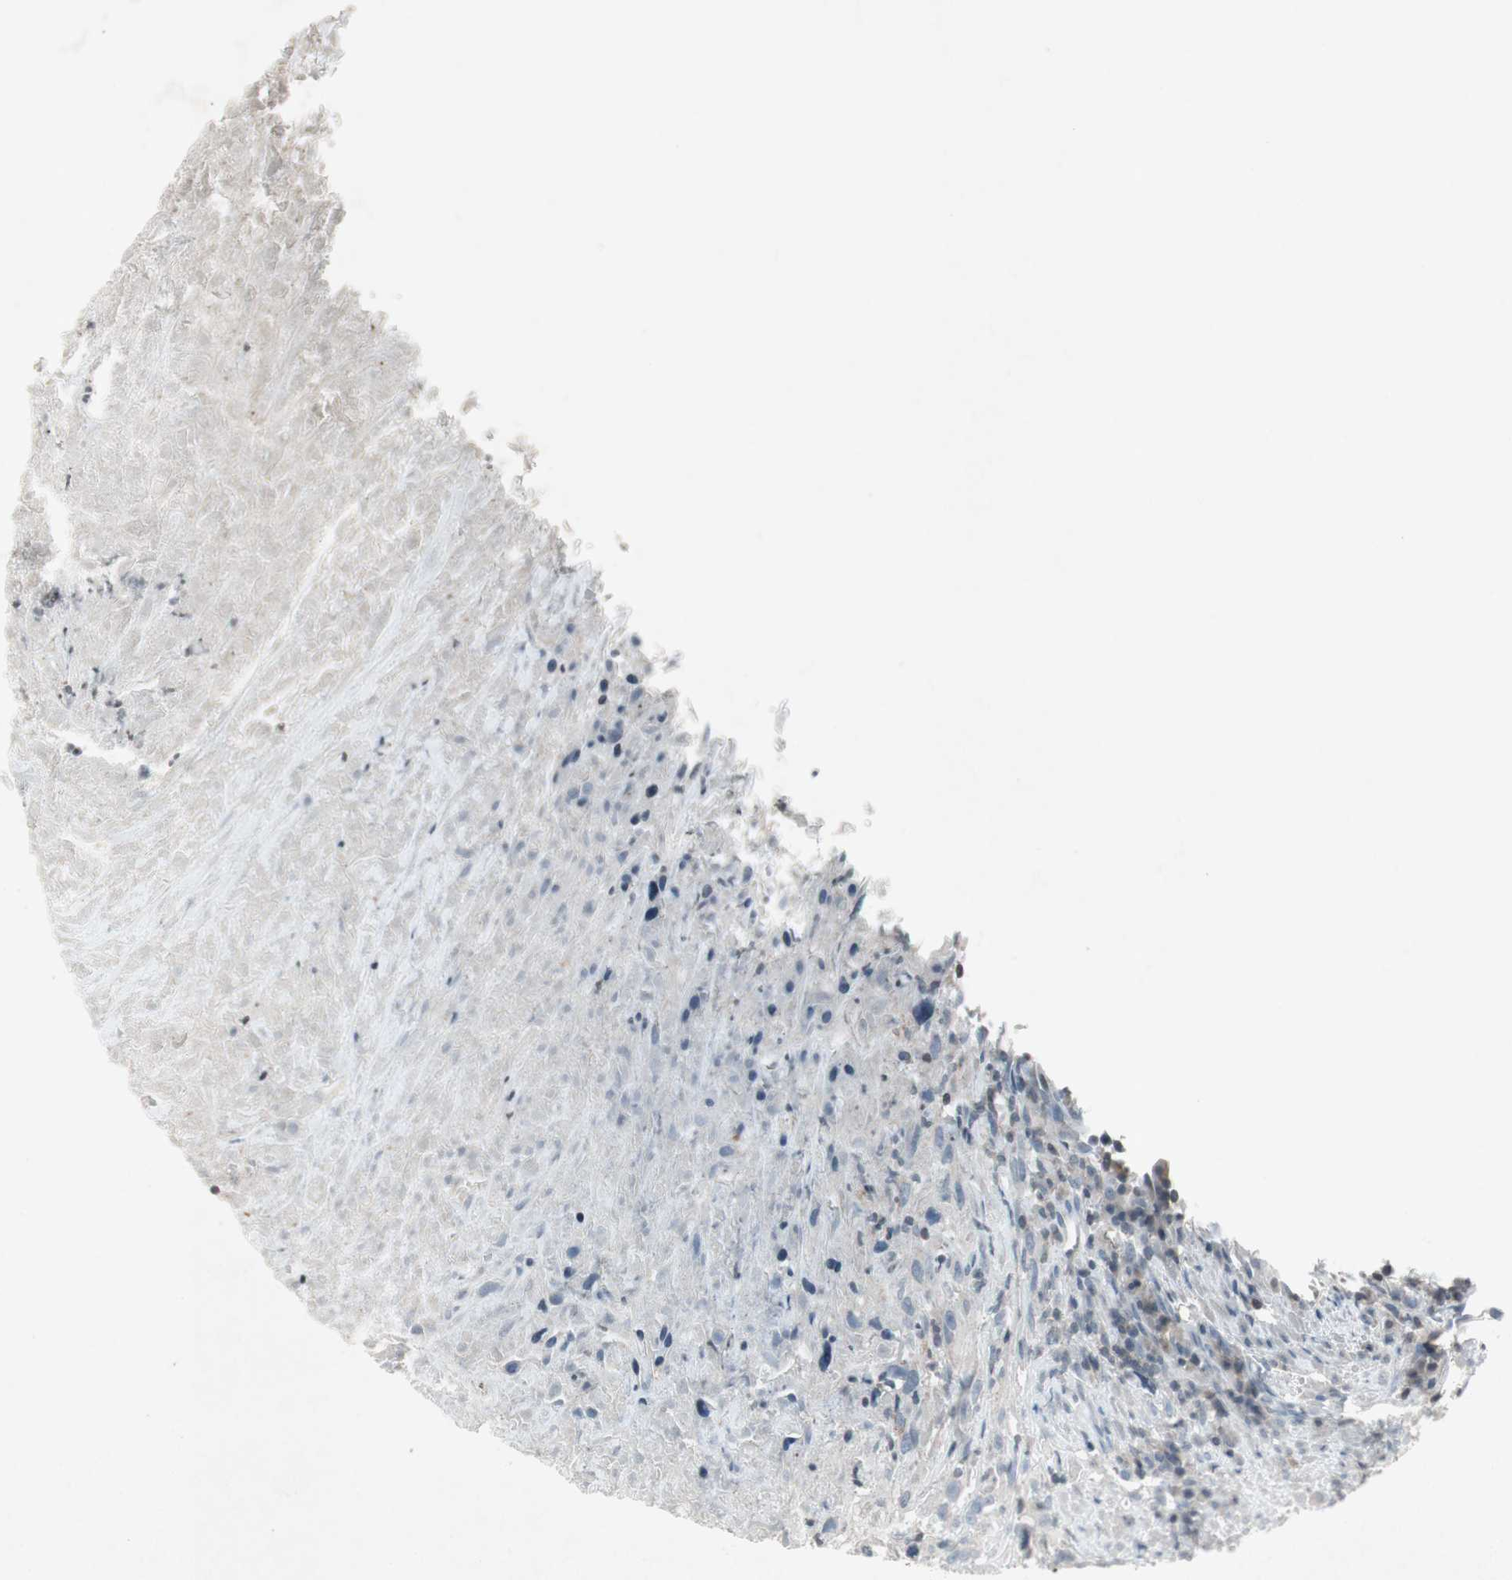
{"staining": {"intensity": "negative", "quantity": "none", "location": "none"}, "tissue": "urothelial cancer", "cell_type": "Tumor cells", "image_type": "cancer", "snomed": [{"axis": "morphology", "description": "Urothelial carcinoma, High grade"}, {"axis": "topography", "description": "Urinary bladder"}], "caption": "A micrograph of human urothelial carcinoma (high-grade) is negative for staining in tumor cells.", "gene": "ARG2", "patient": {"sex": "male", "age": 61}}